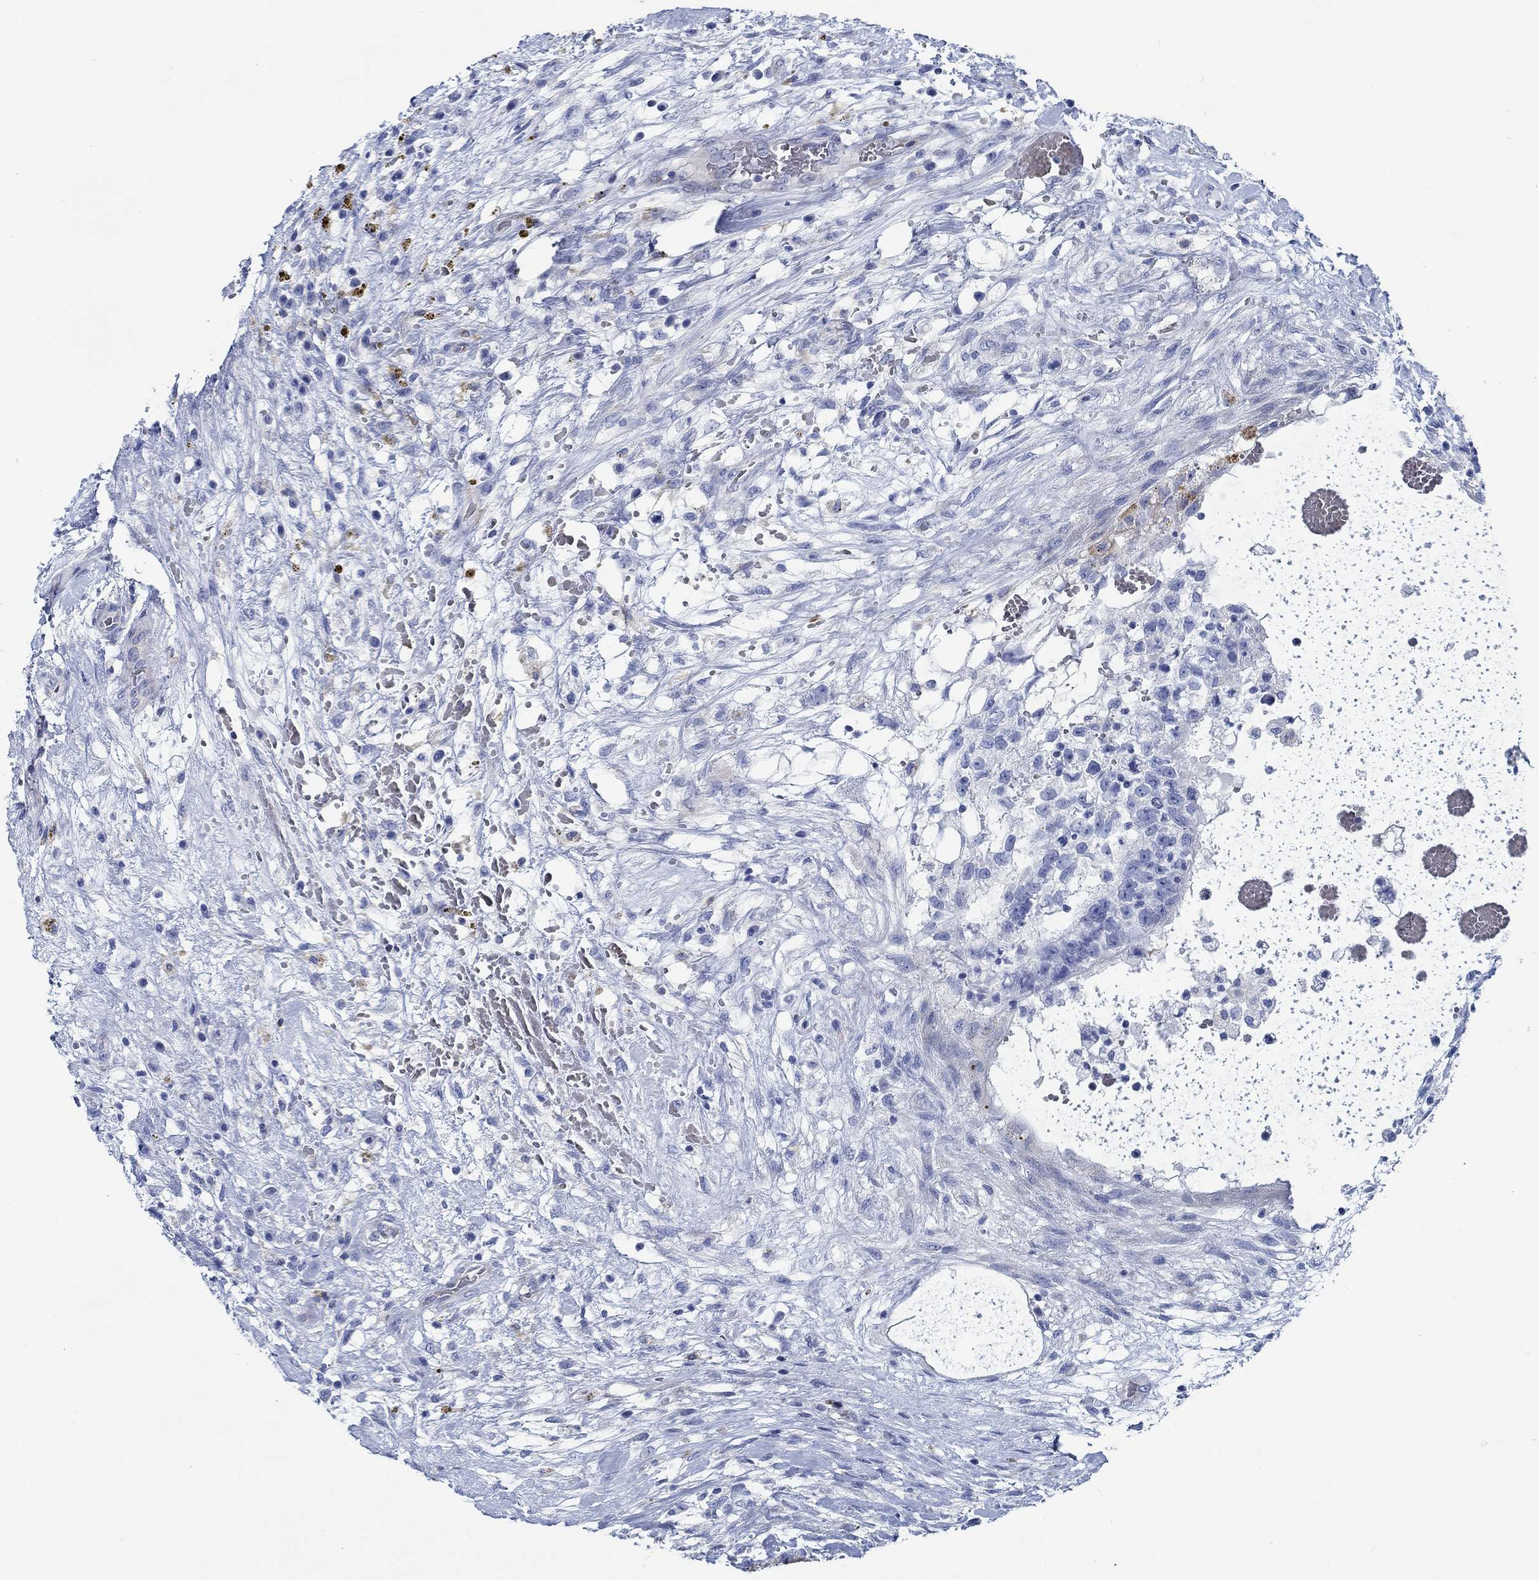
{"staining": {"intensity": "negative", "quantity": "none", "location": "none"}, "tissue": "testis cancer", "cell_type": "Tumor cells", "image_type": "cancer", "snomed": [{"axis": "morphology", "description": "Normal tissue, NOS"}, {"axis": "morphology", "description": "Carcinoma, Embryonal, NOS"}, {"axis": "topography", "description": "Testis"}, {"axis": "topography", "description": "Epididymis"}], "caption": "A high-resolution micrograph shows immunohistochemistry (IHC) staining of testis cancer (embryonal carcinoma), which displays no significant expression in tumor cells.", "gene": "SVEP1", "patient": {"sex": "male", "age": 32}}